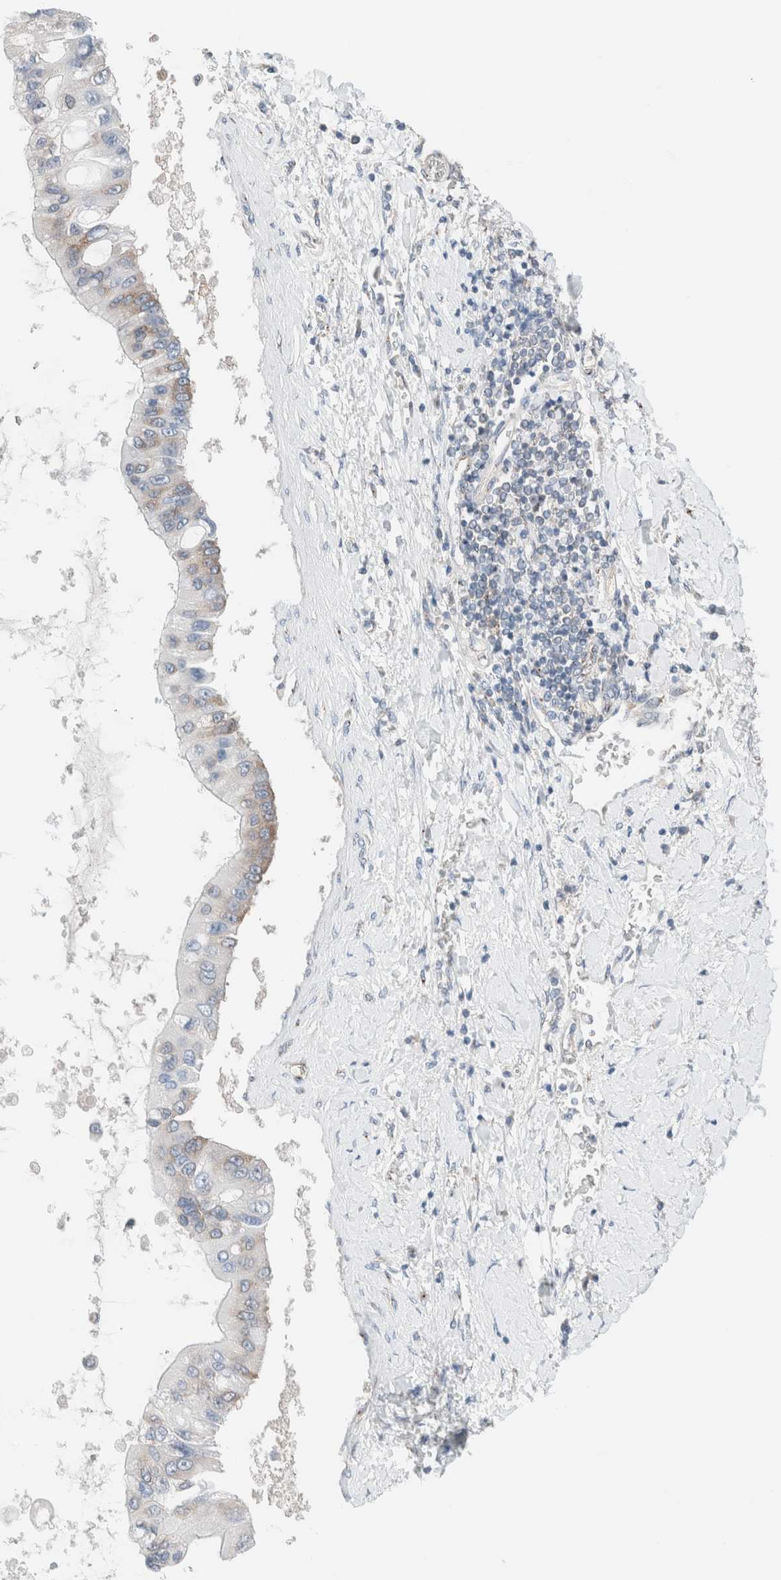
{"staining": {"intensity": "weak", "quantity": "<25%", "location": "cytoplasmic/membranous"}, "tissue": "liver cancer", "cell_type": "Tumor cells", "image_type": "cancer", "snomed": [{"axis": "morphology", "description": "Cholangiocarcinoma"}, {"axis": "topography", "description": "Liver"}], "caption": "Immunohistochemistry micrograph of neoplastic tissue: human liver cholangiocarcinoma stained with DAB exhibits no significant protein positivity in tumor cells. (DAB immunohistochemistry with hematoxylin counter stain).", "gene": "CASC3", "patient": {"sex": "male", "age": 50}}